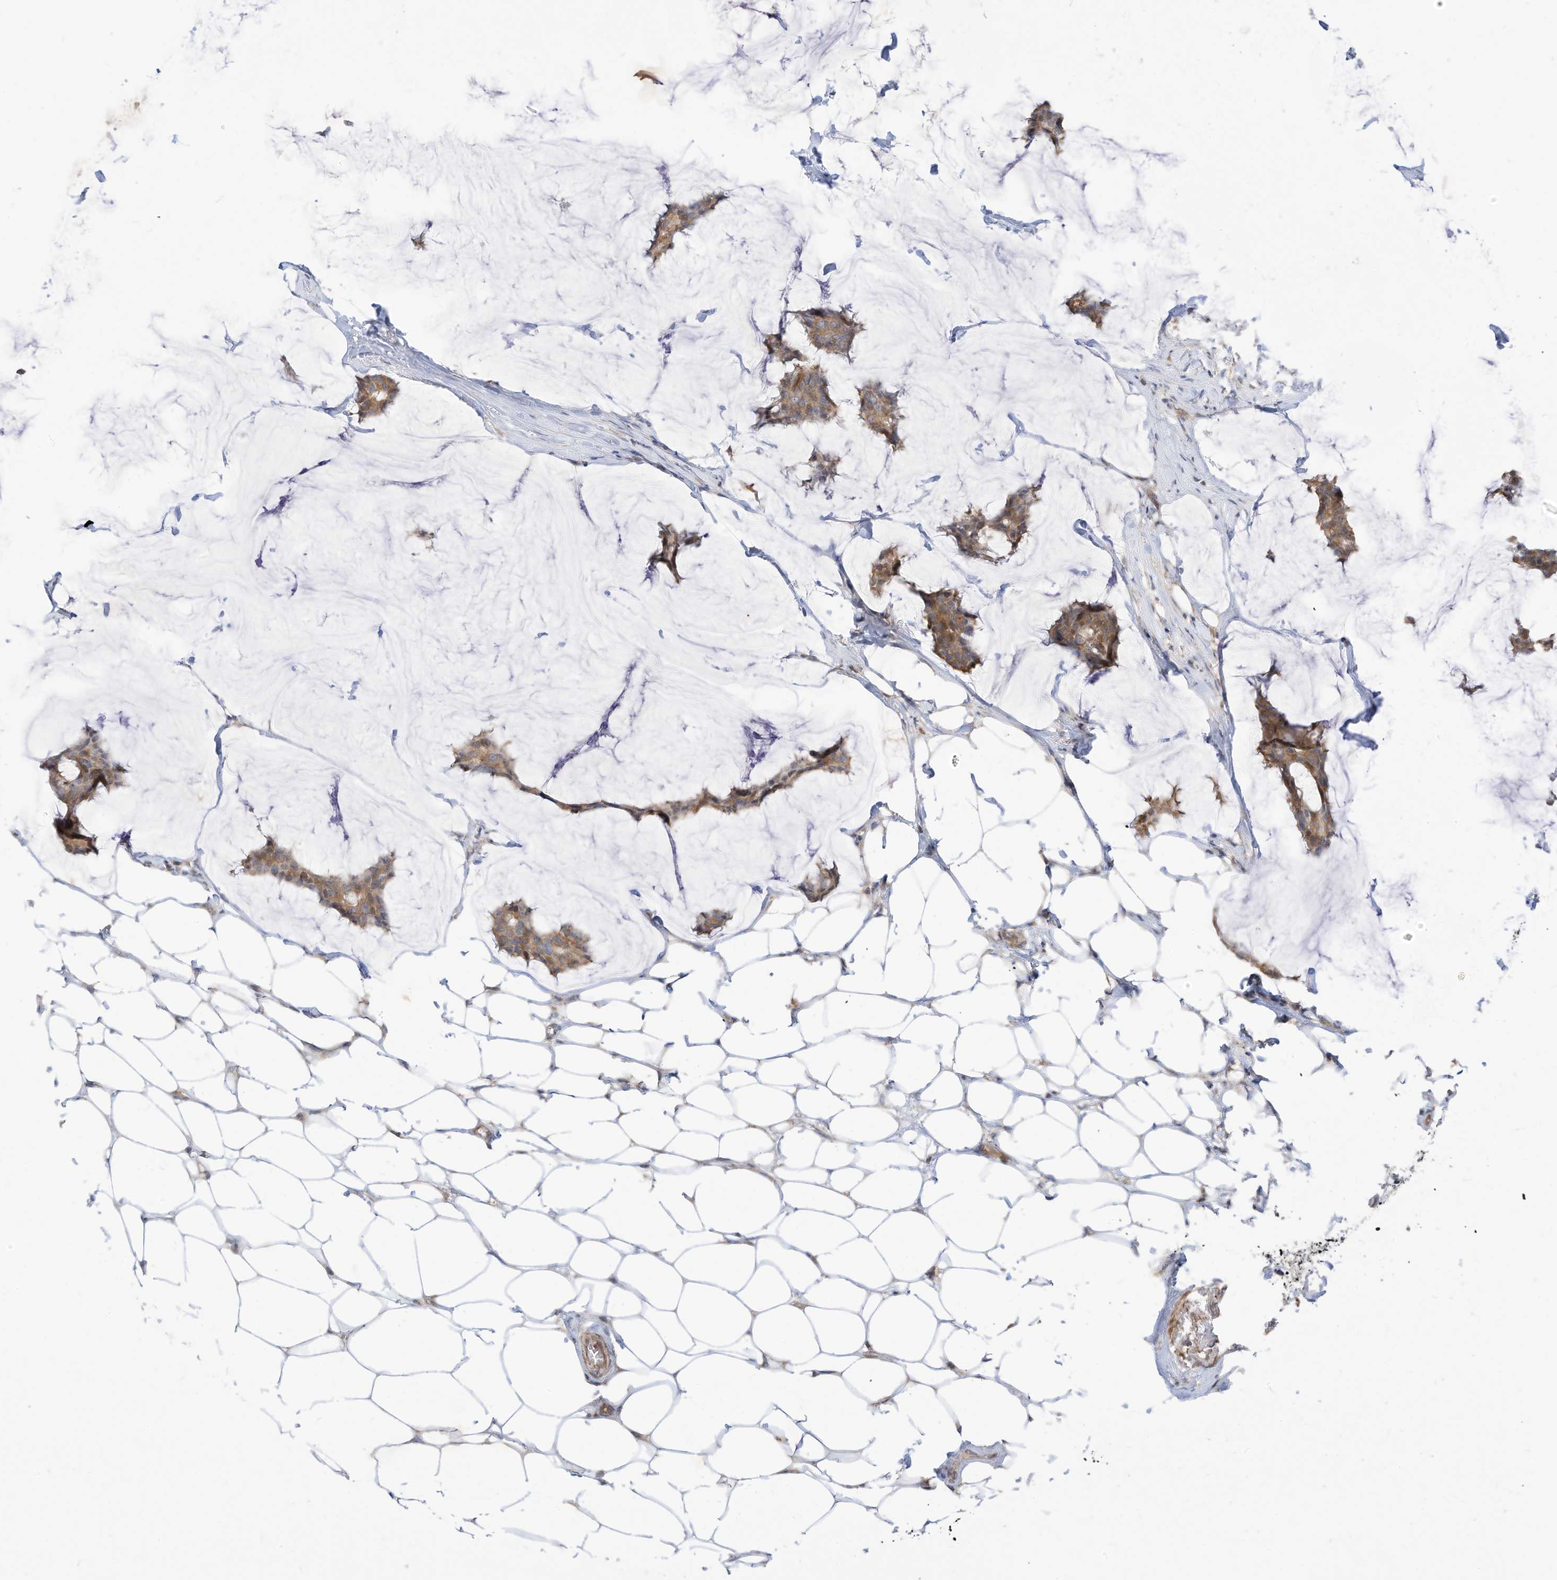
{"staining": {"intensity": "moderate", "quantity": ">75%", "location": "cytoplasmic/membranous"}, "tissue": "breast cancer", "cell_type": "Tumor cells", "image_type": "cancer", "snomed": [{"axis": "morphology", "description": "Duct carcinoma"}, {"axis": "topography", "description": "Breast"}], "caption": "Protein staining reveals moderate cytoplasmic/membranous positivity in approximately >75% of tumor cells in breast cancer (infiltrating ductal carcinoma). Immunohistochemistry stains the protein in brown and the nuclei are stained blue.", "gene": "OFD1", "patient": {"sex": "female", "age": 93}}